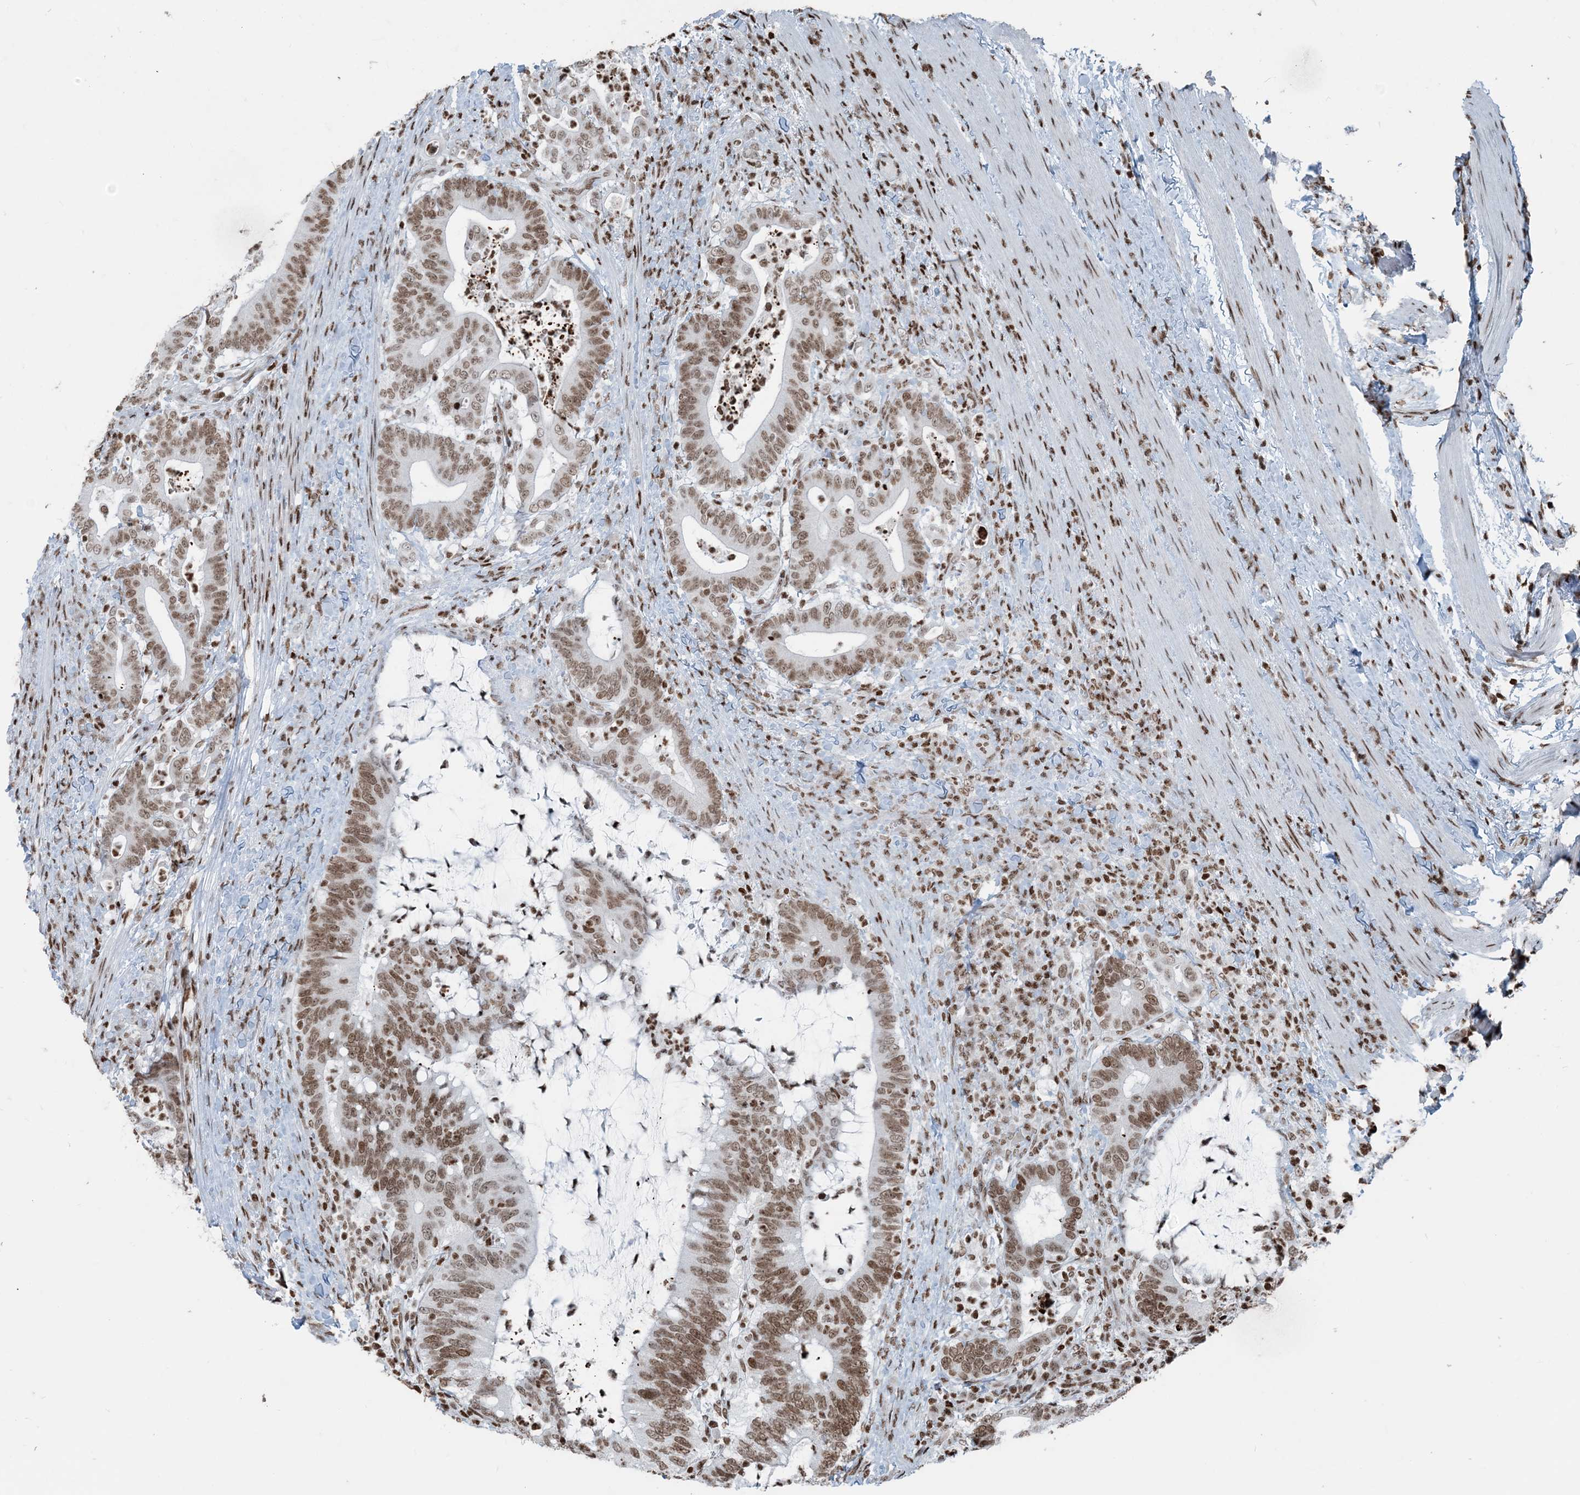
{"staining": {"intensity": "moderate", "quantity": ">75%", "location": "nuclear"}, "tissue": "colorectal cancer", "cell_type": "Tumor cells", "image_type": "cancer", "snomed": [{"axis": "morphology", "description": "Adenocarcinoma, NOS"}, {"axis": "topography", "description": "Colon"}], "caption": "A brown stain shows moderate nuclear positivity of a protein in human colorectal cancer (adenocarcinoma) tumor cells.", "gene": "H3-3B", "patient": {"sex": "female", "age": 66}}